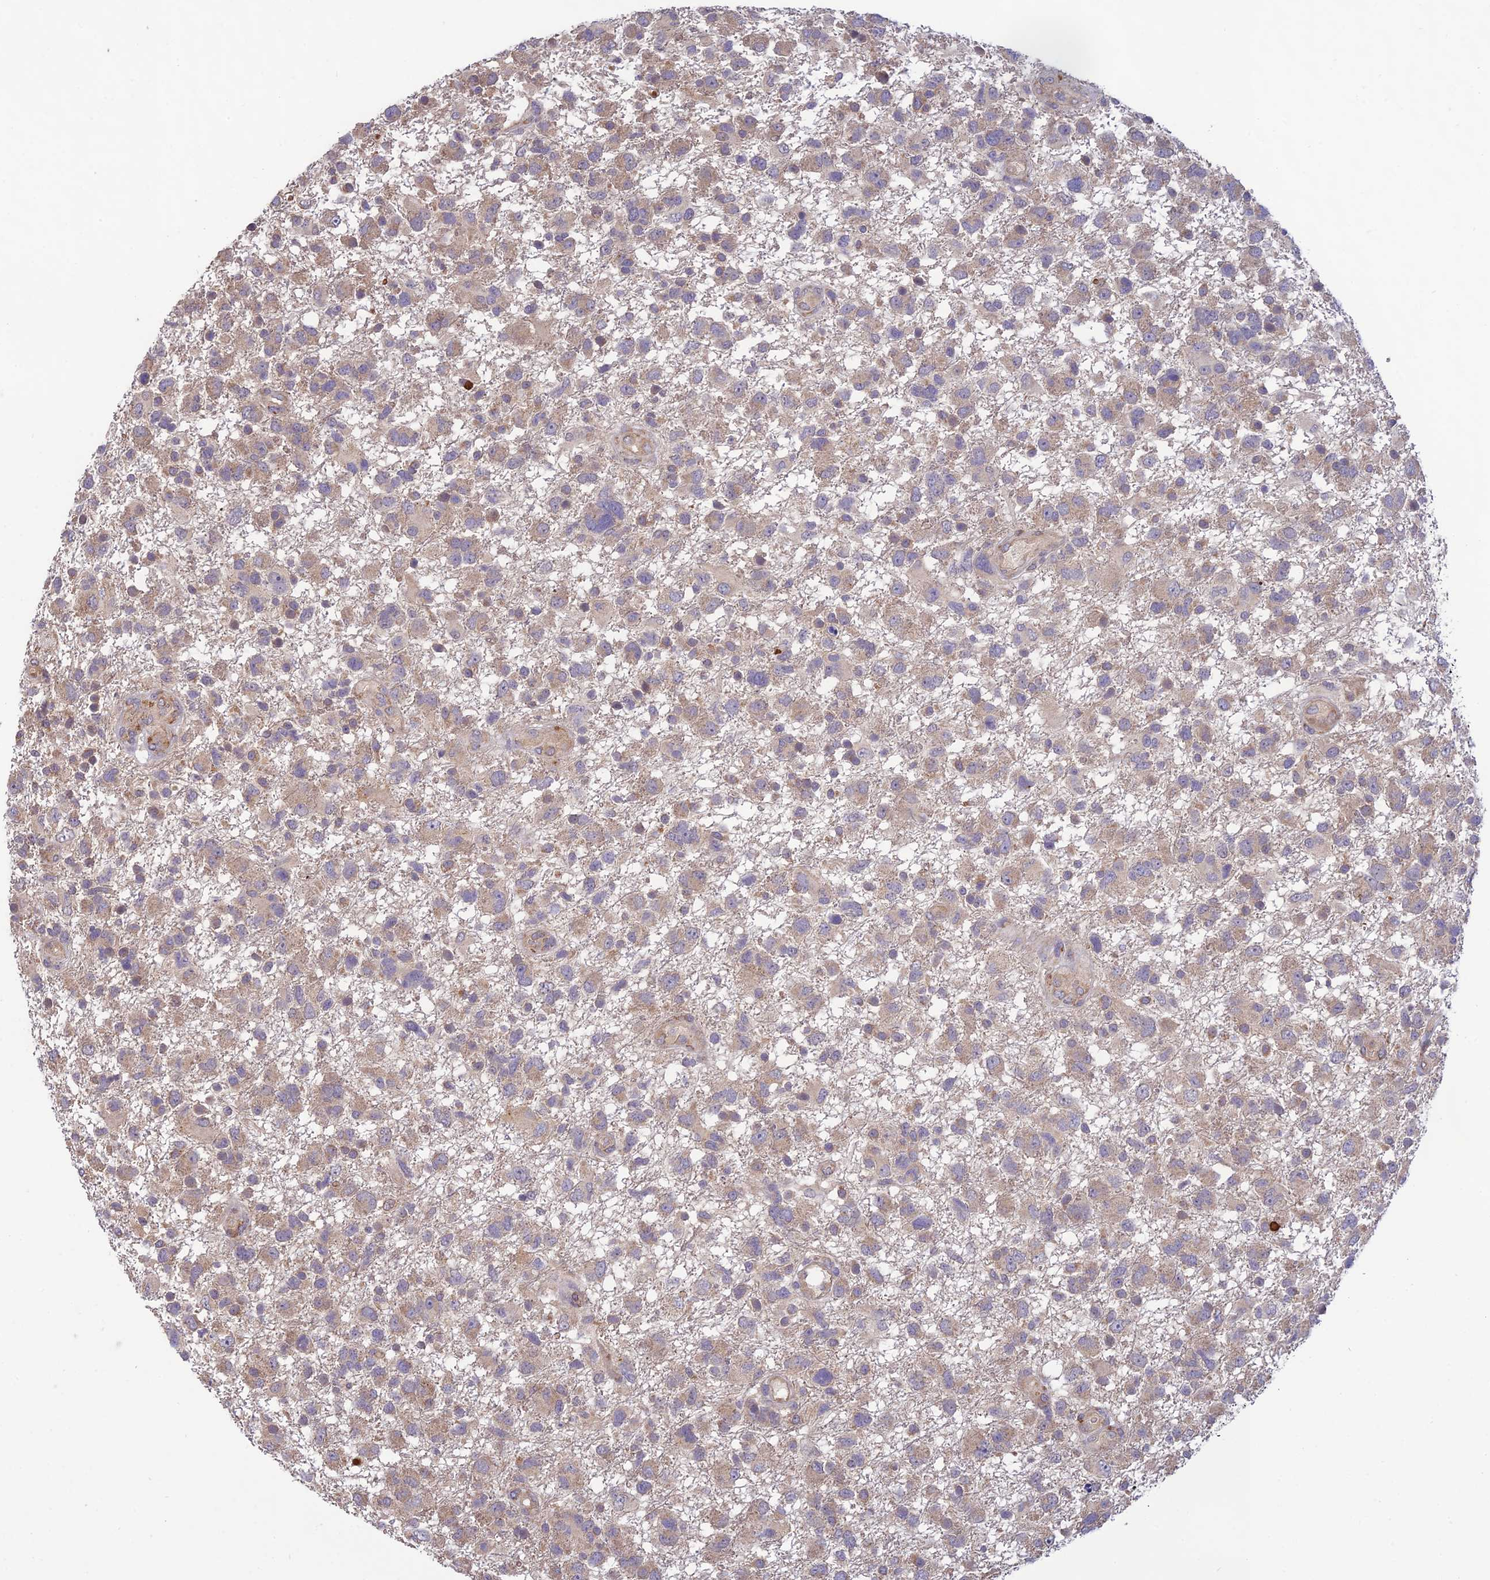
{"staining": {"intensity": "negative", "quantity": "none", "location": "none"}, "tissue": "glioma", "cell_type": "Tumor cells", "image_type": "cancer", "snomed": [{"axis": "morphology", "description": "Glioma, malignant, High grade"}, {"axis": "topography", "description": "Brain"}], "caption": "Immunohistochemical staining of human malignant glioma (high-grade) displays no significant positivity in tumor cells.", "gene": "MRNIP", "patient": {"sex": "male", "age": 61}}